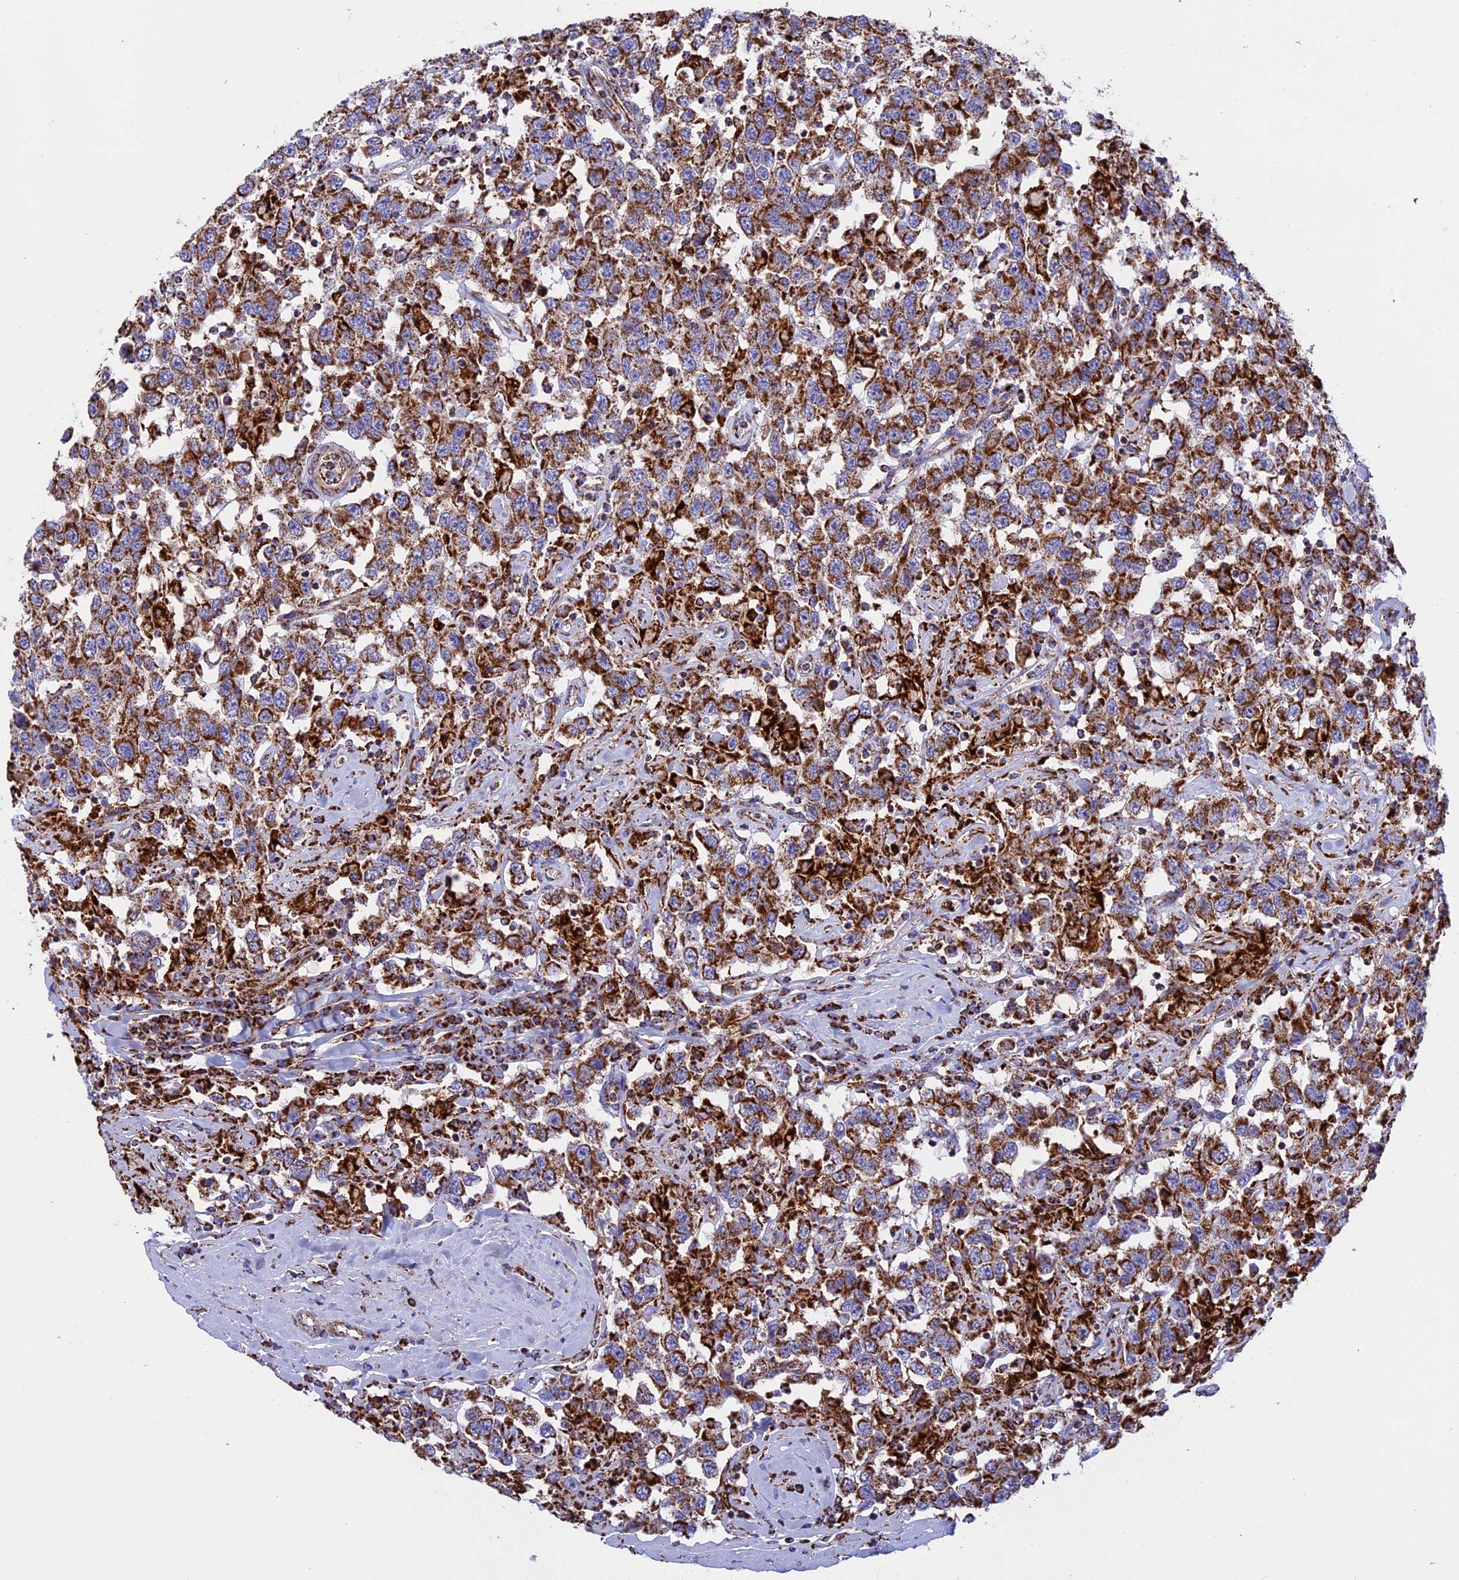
{"staining": {"intensity": "strong", "quantity": ">75%", "location": "cytoplasmic/membranous"}, "tissue": "testis cancer", "cell_type": "Tumor cells", "image_type": "cancer", "snomed": [{"axis": "morphology", "description": "Seminoma, NOS"}, {"axis": "topography", "description": "Testis"}], "caption": "Protein positivity by IHC shows strong cytoplasmic/membranous staining in about >75% of tumor cells in testis cancer.", "gene": "UQCRB", "patient": {"sex": "male", "age": 41}}